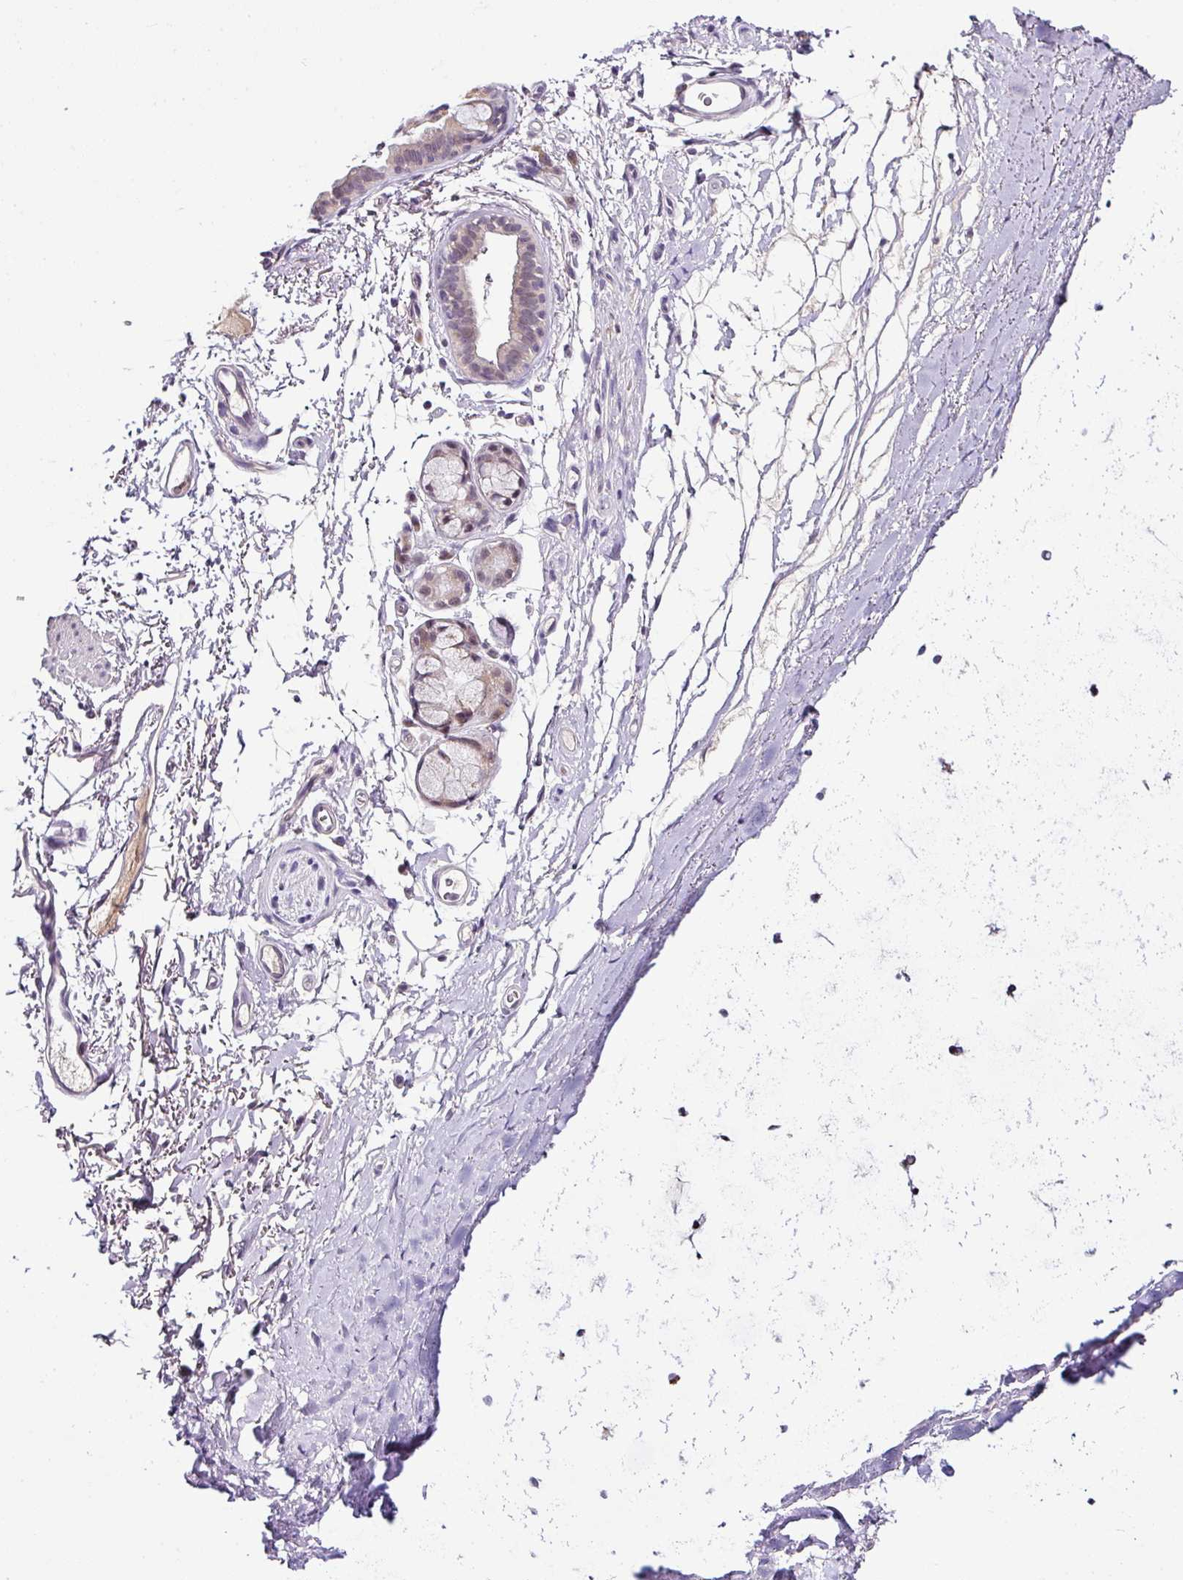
{"staining": {"intensity": "negative", "quantity": "none", "location": "none"}, "tissue": "adipose tissue", "cell_type": "Adipocytes", "image_type": "normal", "snomed": [{"axis": "morphology", "description": "Normal tissue, NOS"}, {"axis": "topography", "description": "Cartilage tissue"}, {"axis": "topography", "description": "Bronchus"}], "caption": "Immunohistochemical staining of unremarkable human adipose tissue shows no significant positivity in adipocytes.", "gene": "NAPSA", "patient": {"sex": "female", "age": 72}}